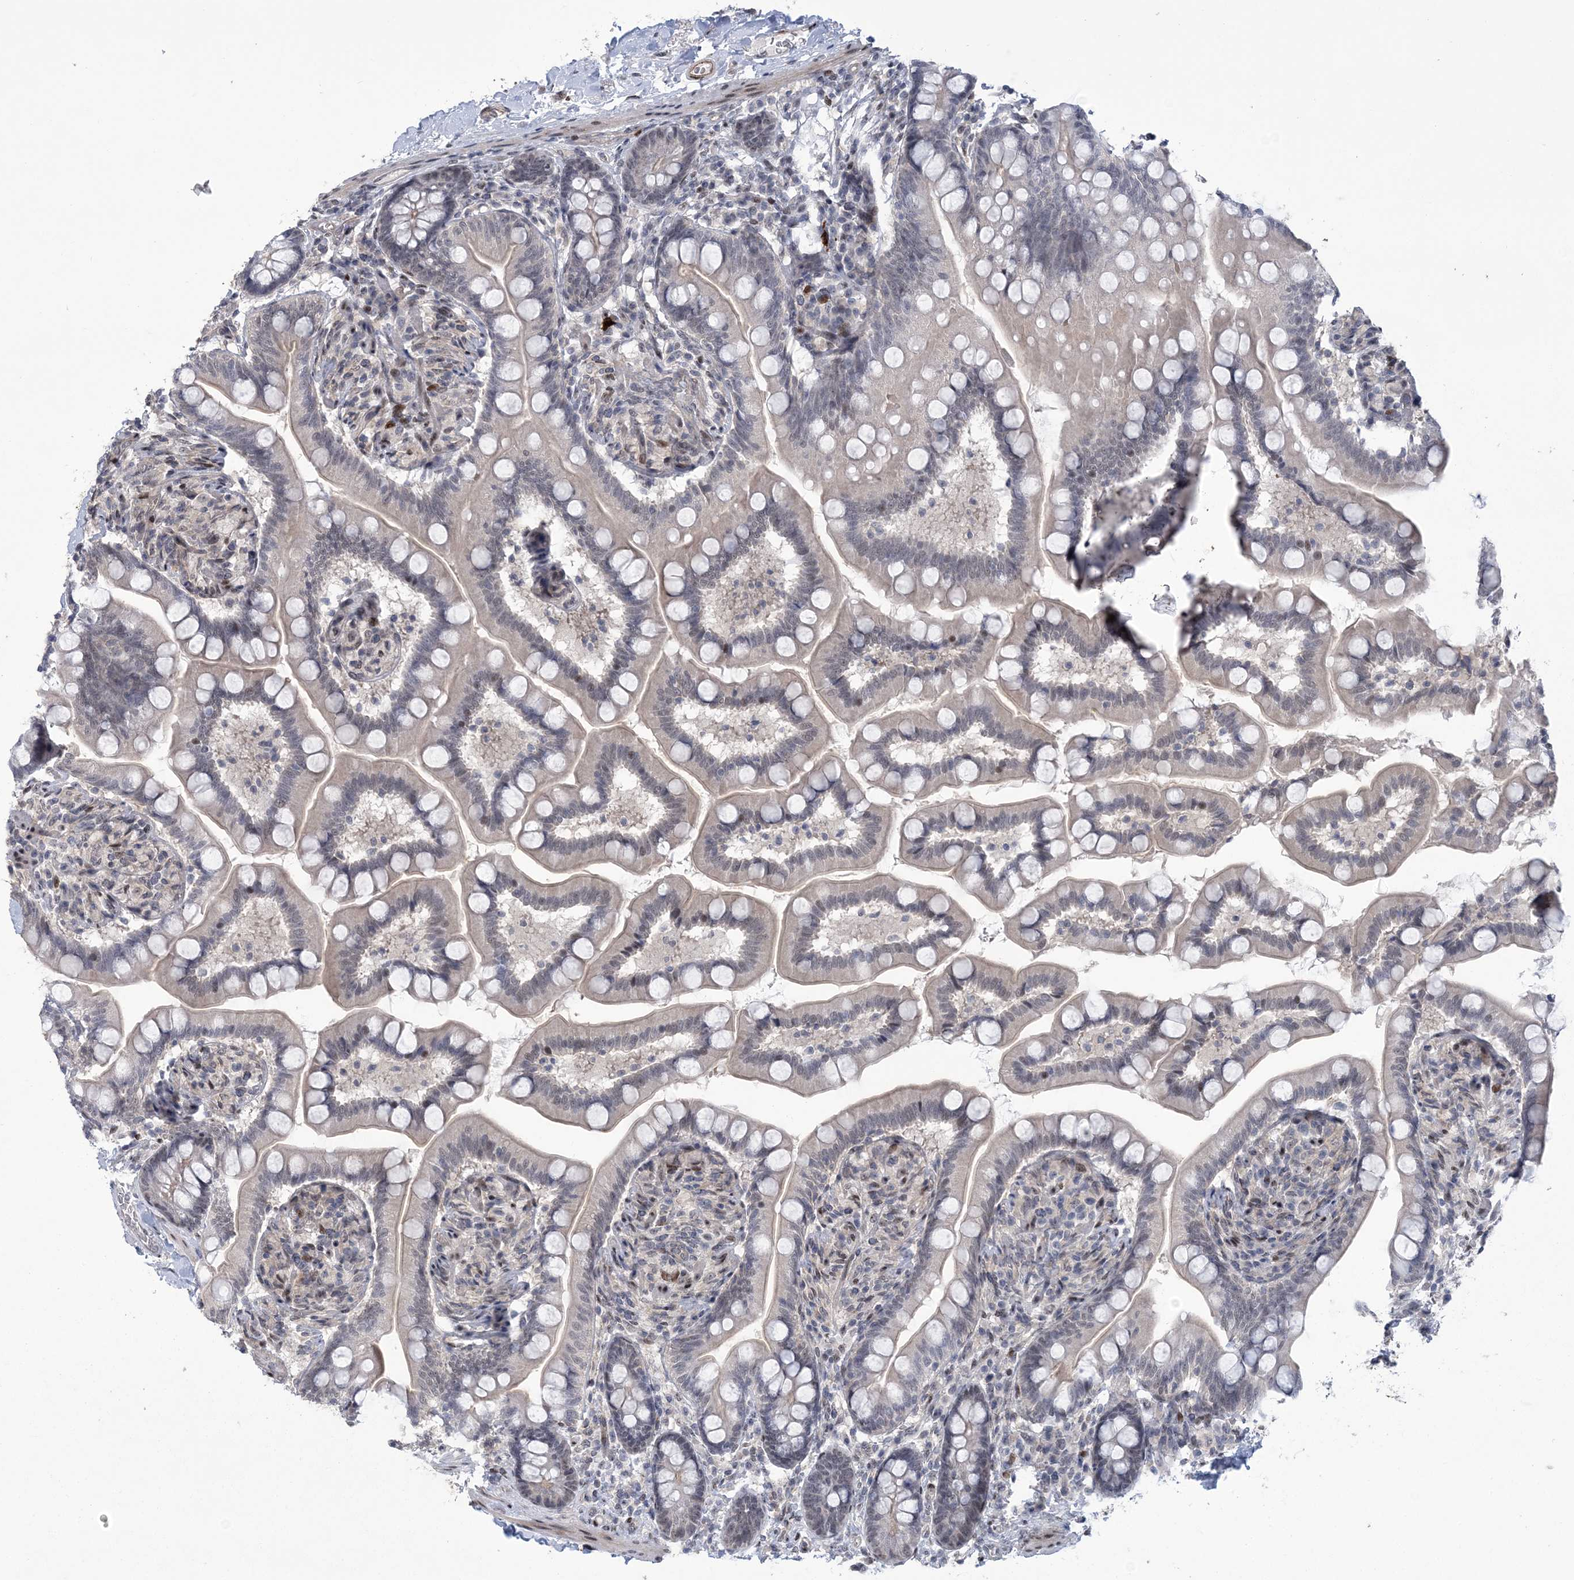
{"staining": {"intensity": "weak", "quantity": "<25%", "location": "cytoplasmic/membranous"}, "tissue": "small intestine", "cell_type": "Glandular cells", "image_type": "normal", "snomed": [{"axis": "morphology", "description": "Normal tissue, NOS"}, {"axis": "topography", "description": "Small intestine"}], "caption": "A high-resolution histopathology image shows immunohistochemistry staining of benign small intestine, which shows no significant staining in glandular cells.", "gene": "HOMEZ", "patient": {"sex": "female", "age": 64}}